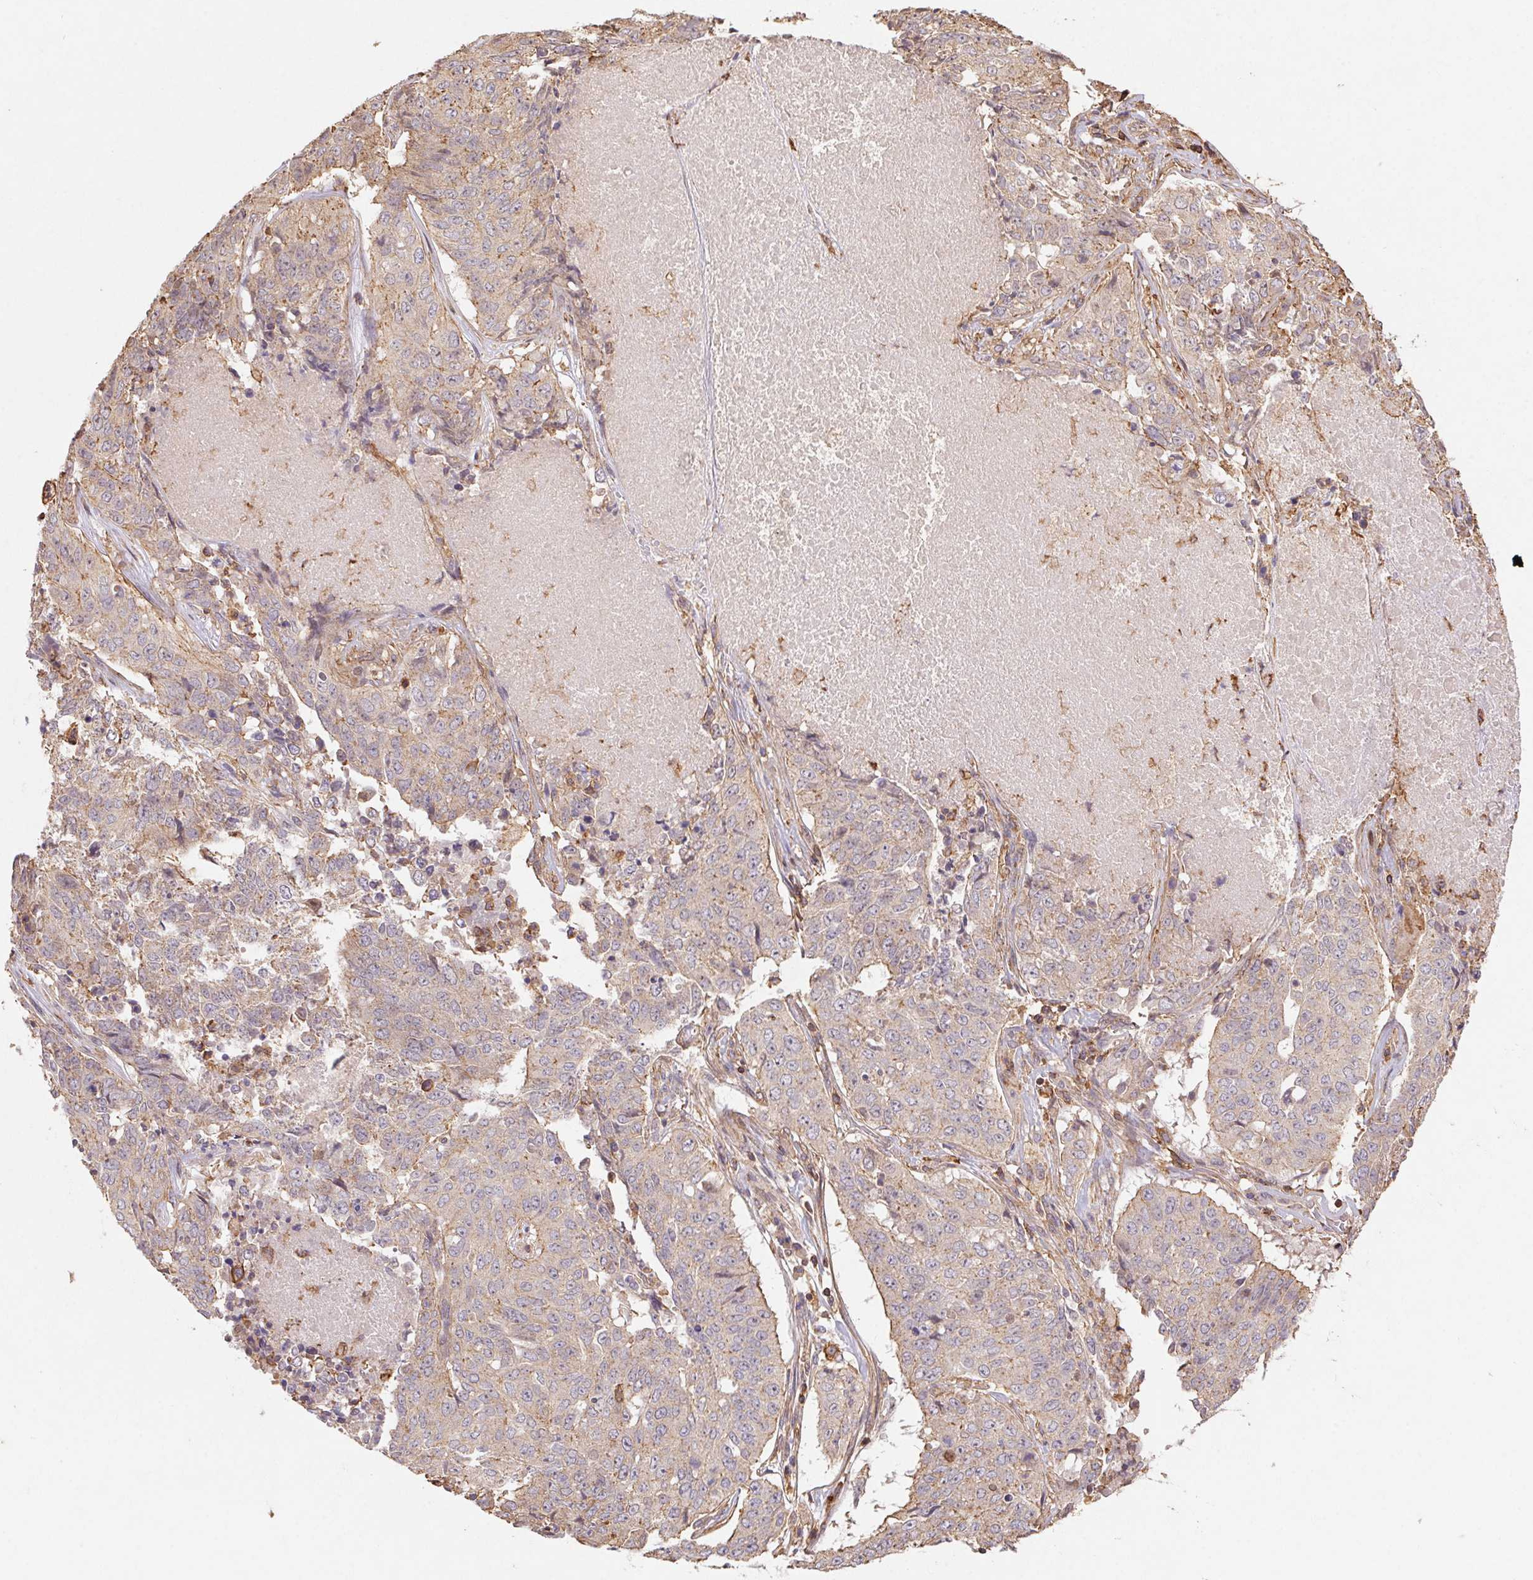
{"staining": {"intensity": "negative", "quantity": "none", "location": "none"}, "tissue": "lung cancer", "cell_type": "Tumor cells", "image_type": "cancer", "snomed": [{"axis": "morphology", "description": "Normal tissue, NOS"}, {"axis": "morphology", "description": "Squamous cell carcinoma, NOS"}, {"axis": "topography", "description": "Bronchus"}, {"axis": "topography", "description": "Lung"}], "caption": "Micrograph shows no protein expression in tumor cells of lung cancer (squamous cell carcinoma) tissue.", "gene": "ATG10", "patient": {"sex": "male", "age": 64}}